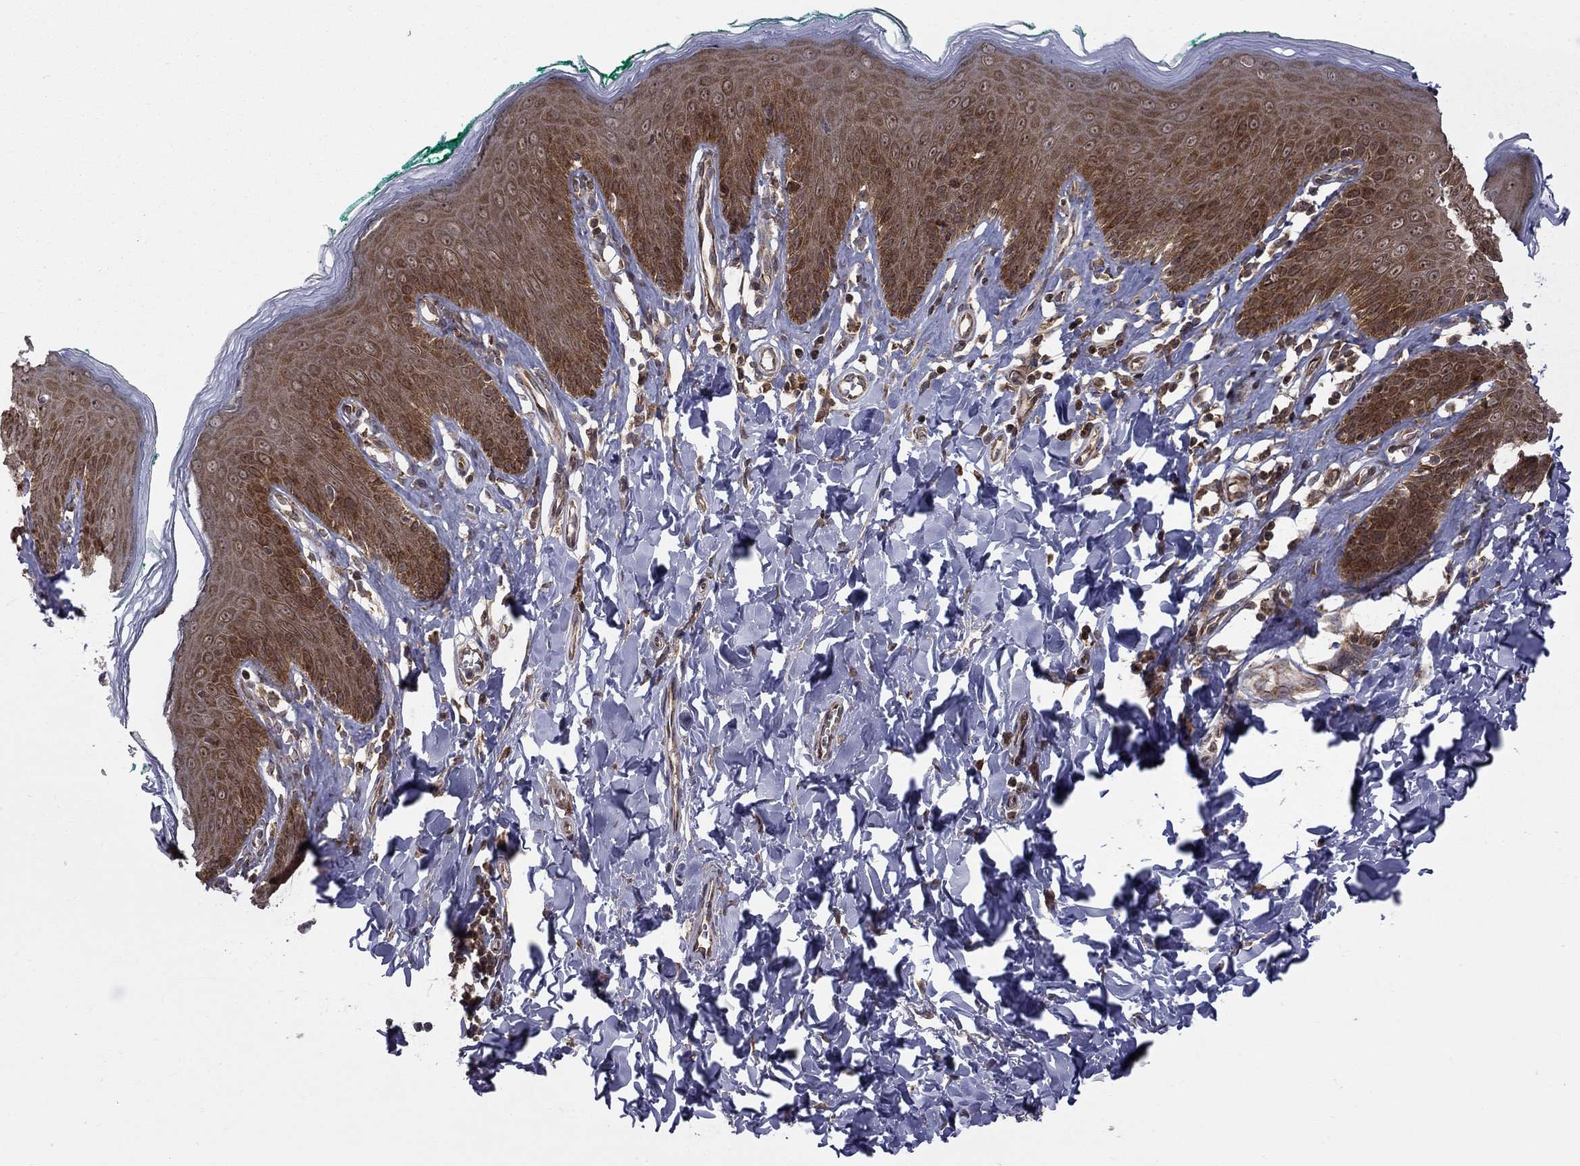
{"staining": {"intensity": "strong", "quantity": "25%-75%", "location": "cytoplasmic/membranous"}, "tissue": "skin", "cell_type": "Epidermal cells", "image_type": "normal", "snomed": [{"axis": "morphology", "description": "Normal tissue, NOS"}, {"axis": "topography", "description": "Vulva"}], "caption": "This micrograph demonstrates immunohistochemistry staining of benign human skin, with high strong cytoplasmic/membranous positivity in approximately 25%-75% of epidermal cells.", "gene": "NAA50", "patient": {"sex": "female", "age": 66}}